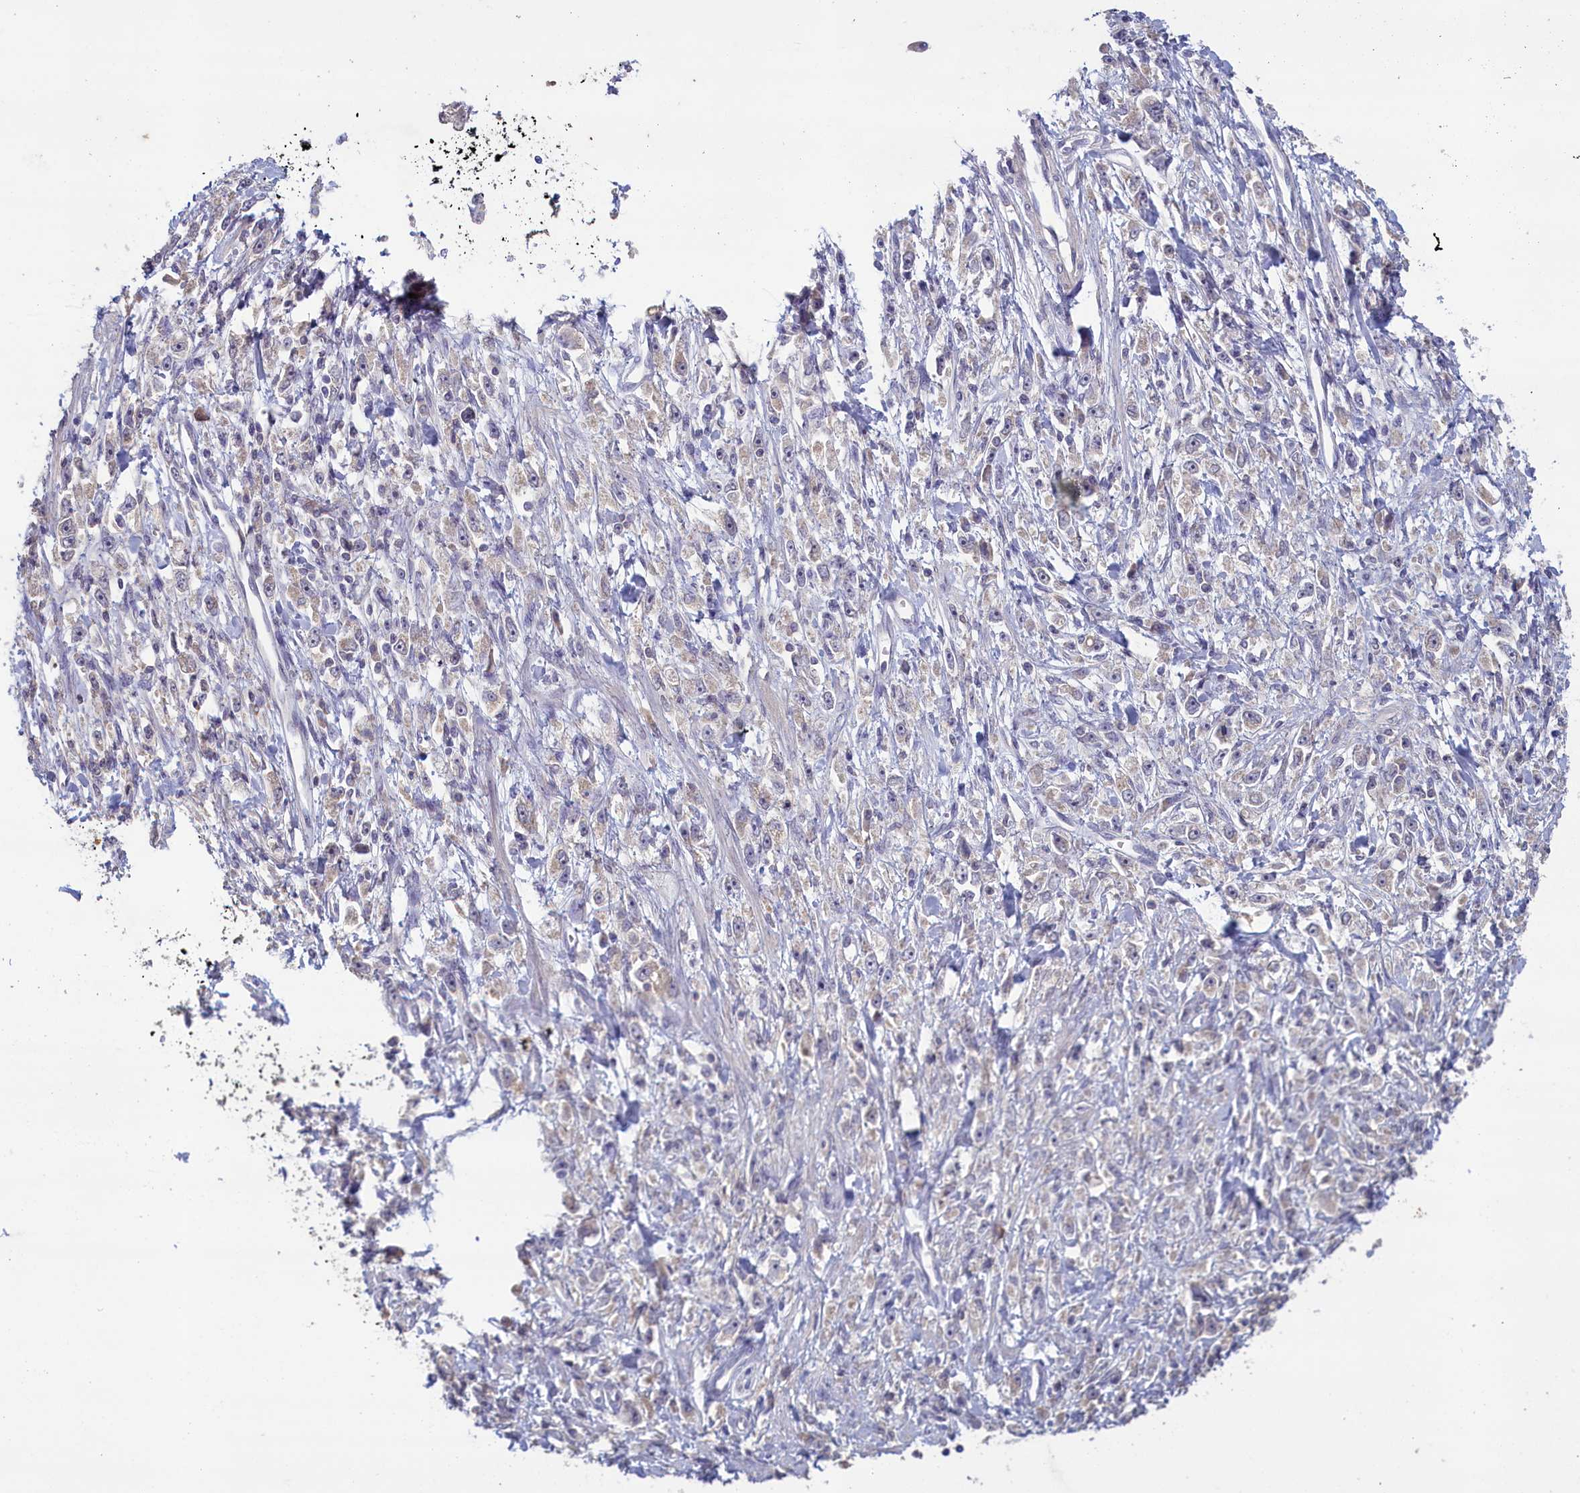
{"staining": {"intensity": "negative", "quantity": "none", "location": "none"}, "tissue": "stomach cancer", "cell_type": "Tumor cells", "image_type": "cancer", "snomed": [{"axis": "morphology", "description": "Adenocarcinoma, NOS"}, {"axis": "topography", "description": "Stomach"}], "caption": "DAB (3,3'-diaminobenzidine) immunohistochemical staining of human stomach adenocarcinoma reveals no significant staining in tumor cells.", "gene": "ATF7IP2", "patient": {"sex": "female", "age": 59}}